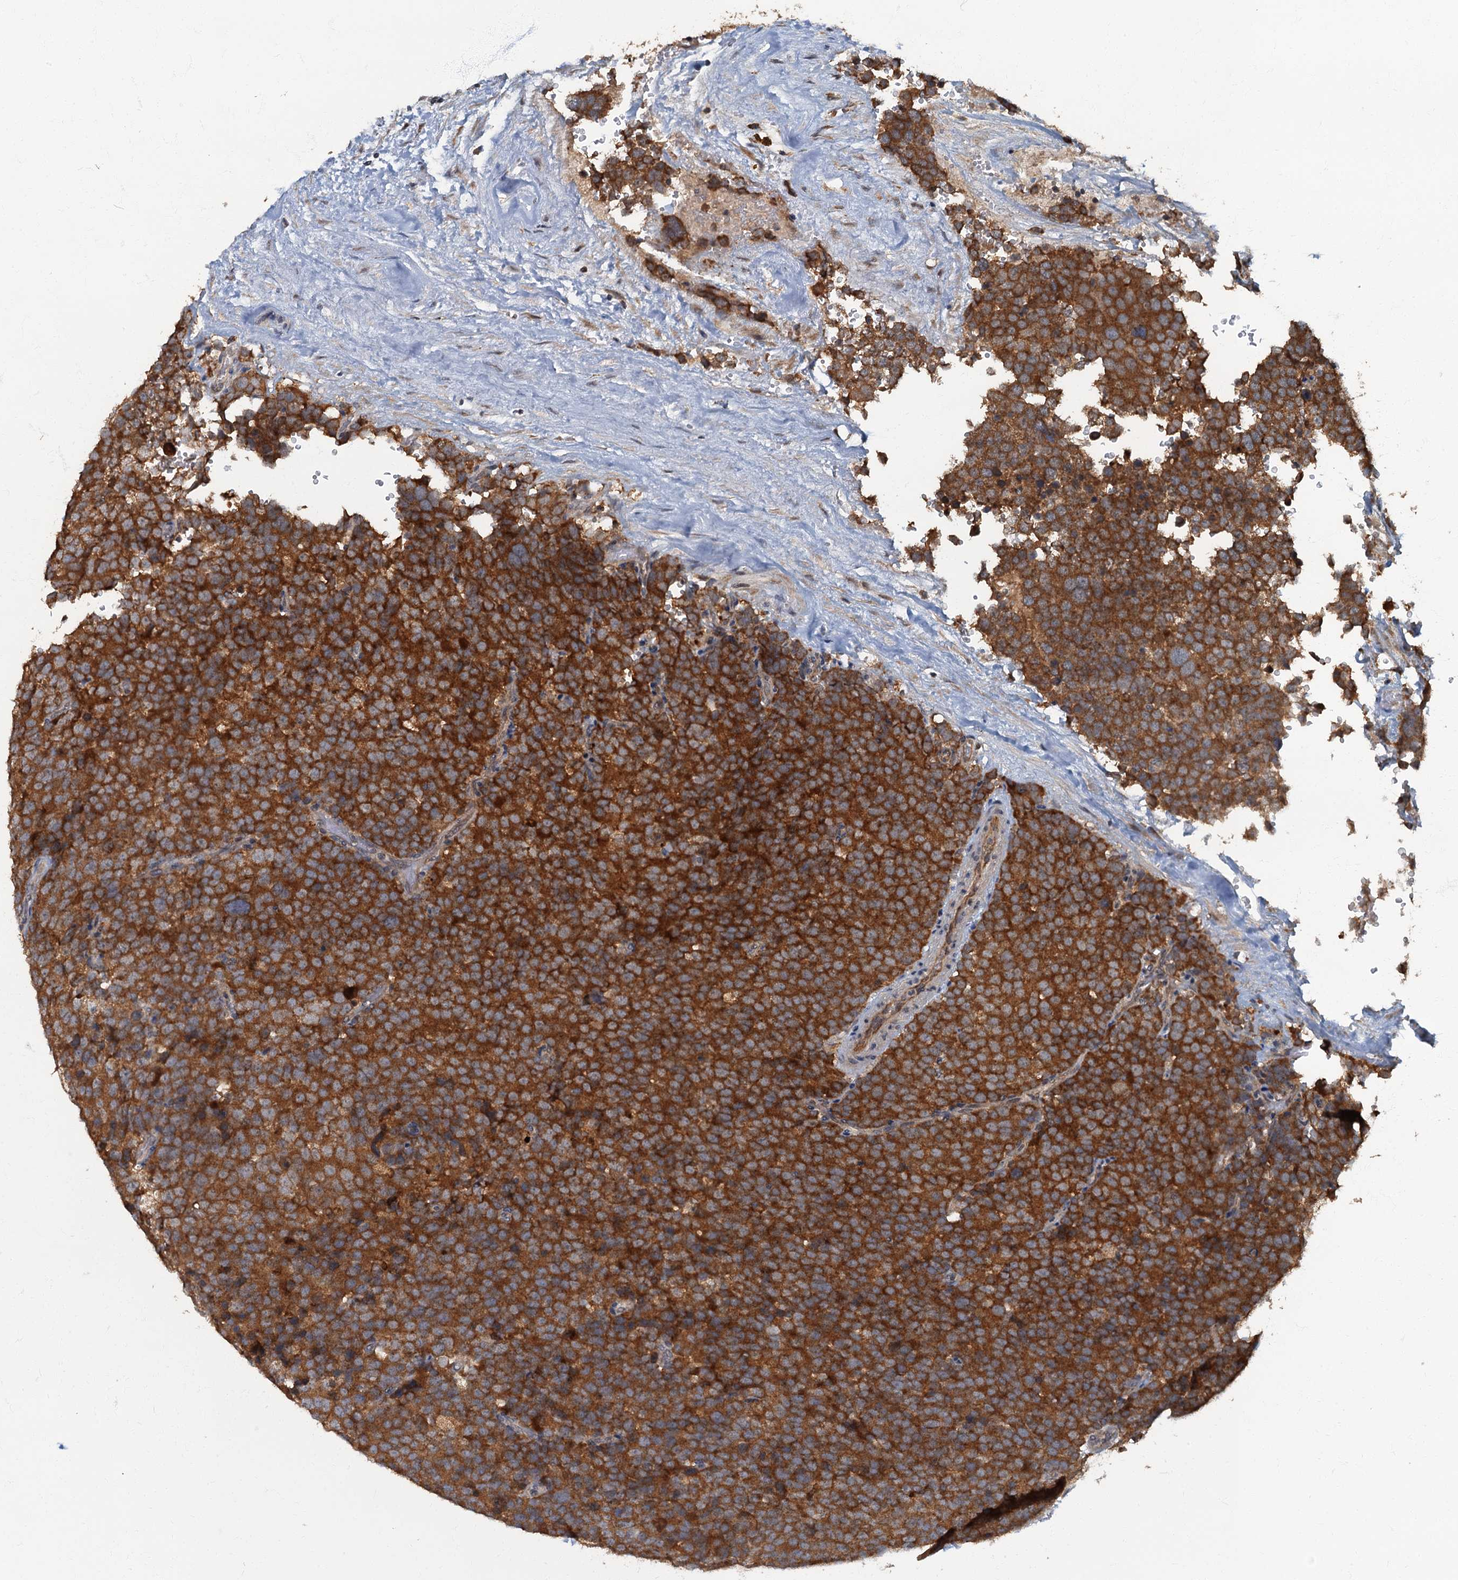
{"staining": {"intensity": "strong", "quantity": ">75%", "location": "cytoplasmic/membranous"}, "tissue": "testis cancer", "cell_type": "Tumor cells", "image_type": "cancer", "snomed": [{"axis": "morphology", "description": "Seminoma, NOS"}, {"axis": "topography", "description": "Testis"}], "caption": "Protein staining of testis seminoma tissue exhibits strong cytoplasmic/membranous expression in about >75% of tumor cells.", "gene": "WDCP", "patient": {"sex": "male", "age": 71}}